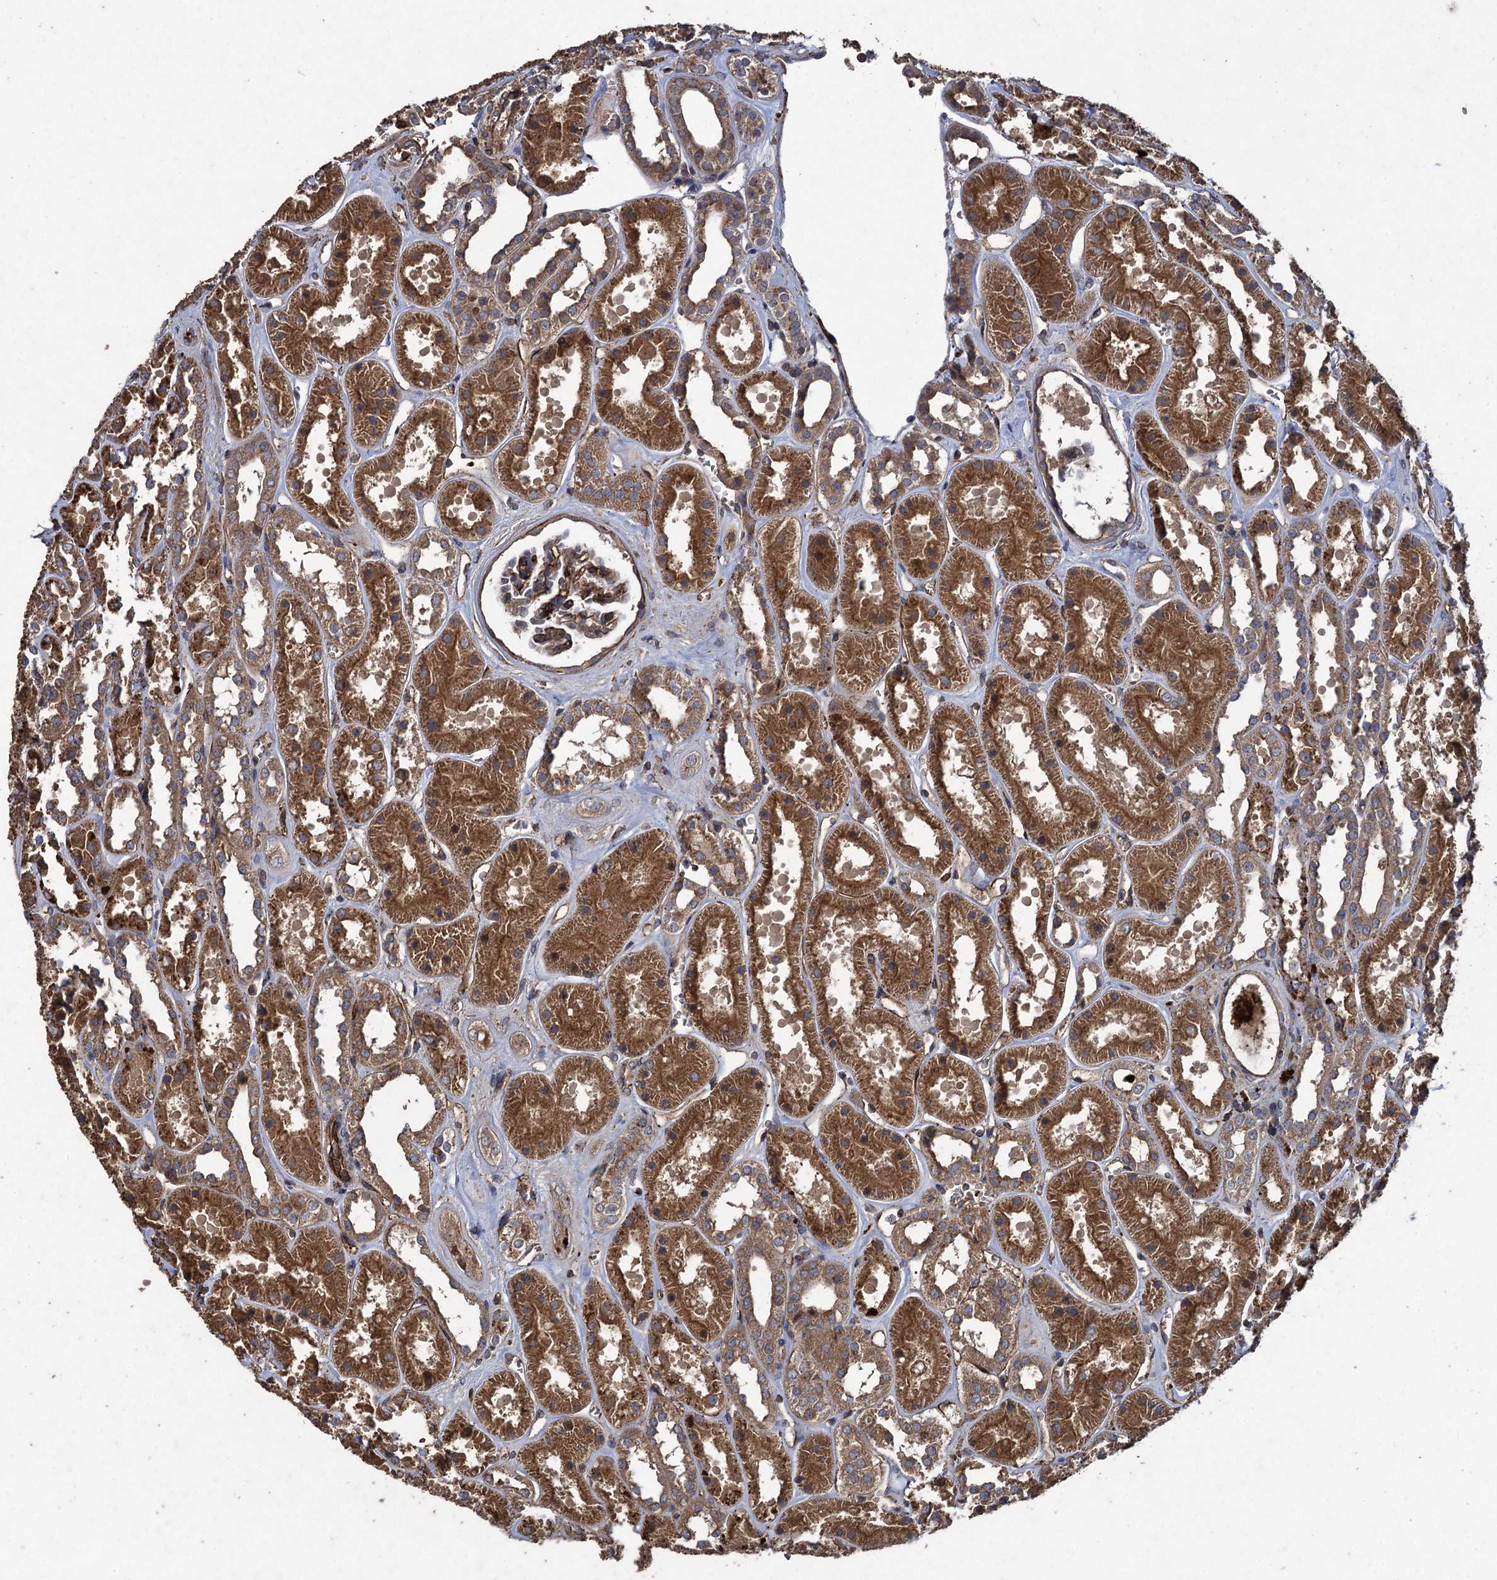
{"staining": {"intensity": "moderate", "quantity": "25%-75%", "location": "cytoplasmic/membranous"}, "tissue": "kidney", "cell_type": "Cells in glomeruli", "image_type": "normal", "snomed": [{"axis": "morphology", "description": "Normal tissue, NOS"}, {"axis": "topography", "description": "Kidney"}], "caption": "High-magnification brightfield microscopy of benign kidney stained with DAB (brown) and counterstained with hematoxylin (blue). cells in glomeruli exhibit moderate cytoplasmic/membranous staining is present in approximately25%-75% of cells. Immunohistochemistry stains the protein of interest in brown and the nuclei are stained blue.", "gene": "TXNDC11", "patient": {"sex": "female", "age": 41}}